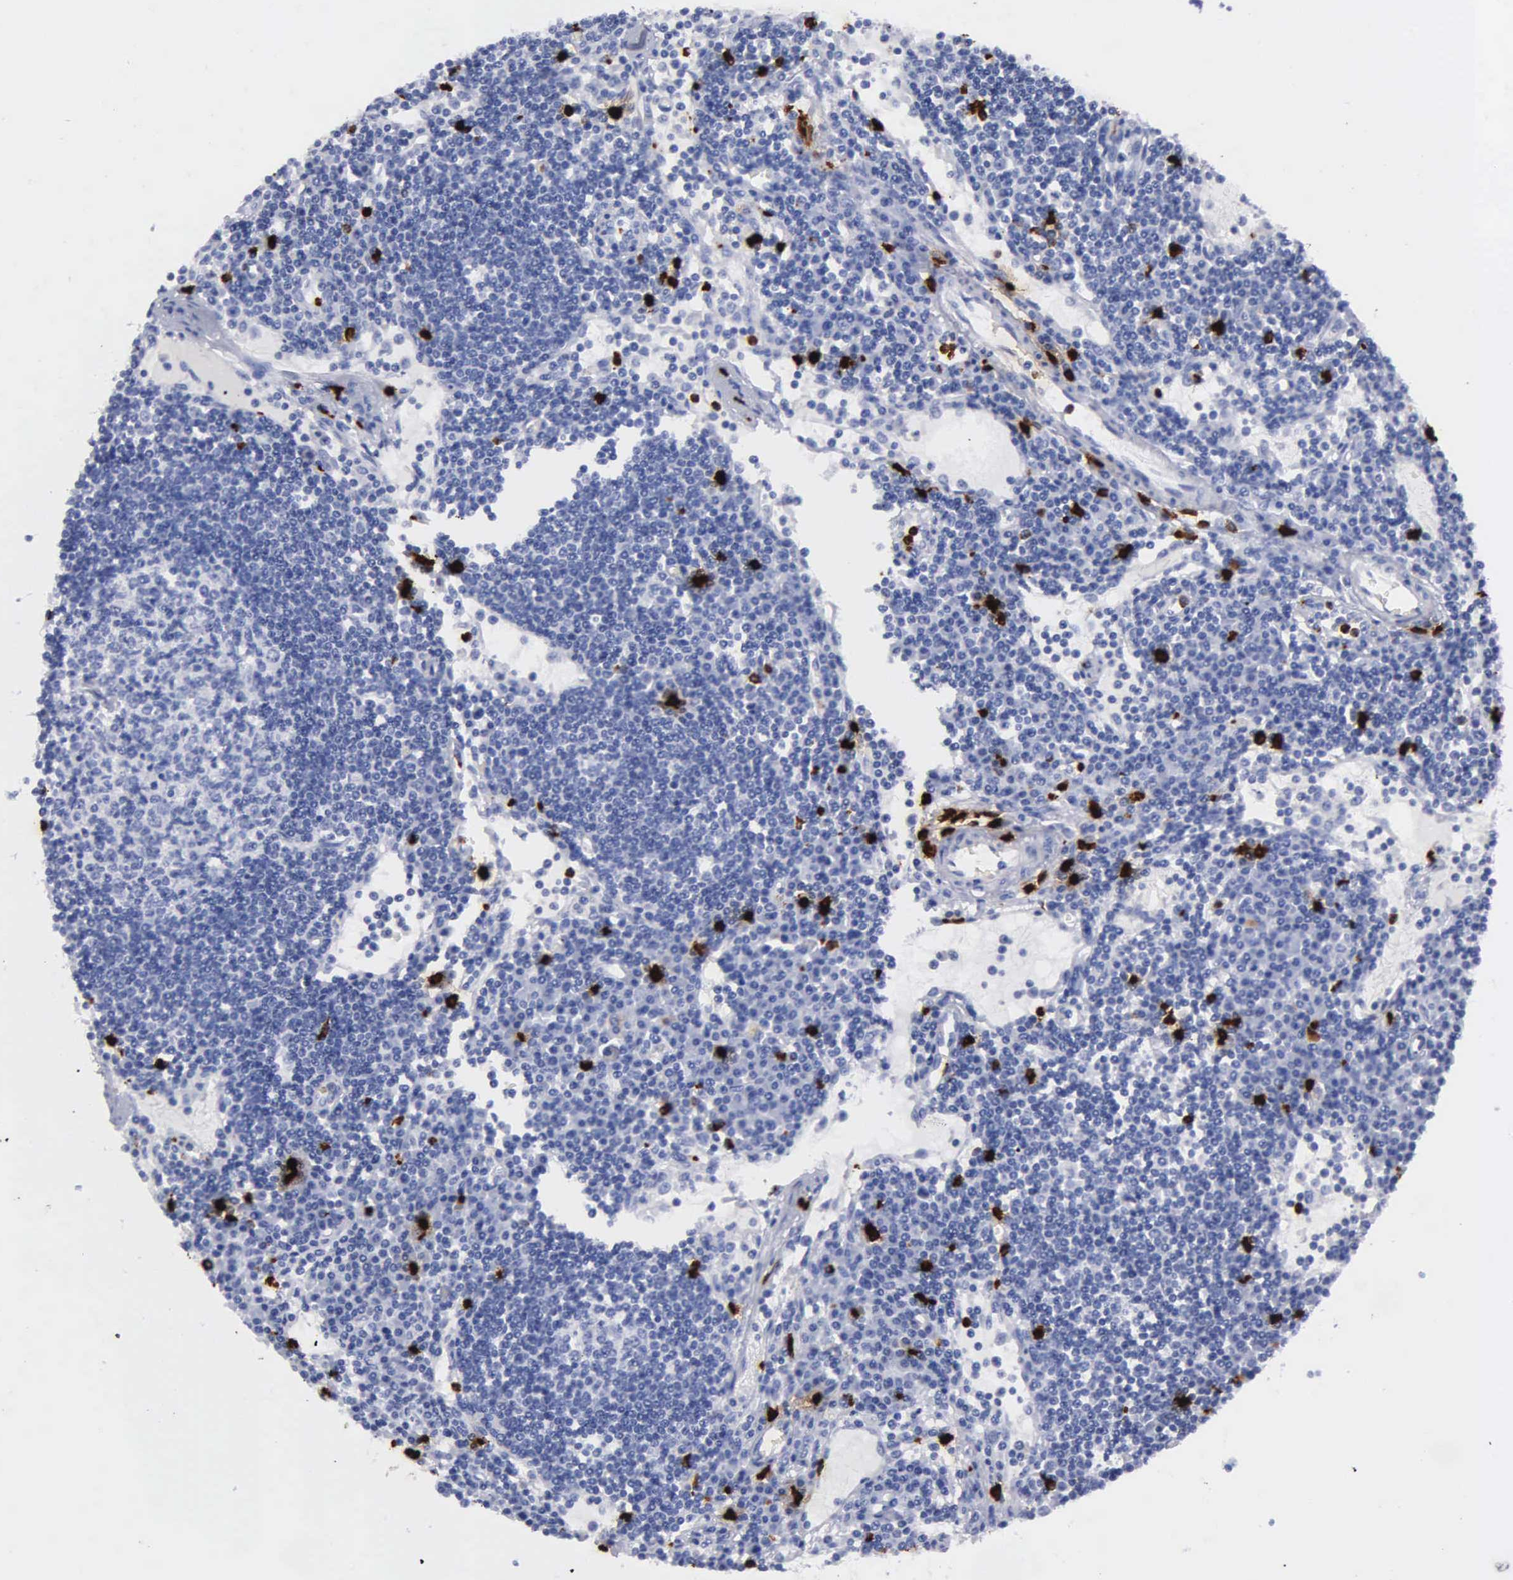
{"staining": {"intensity": "negative", "quantity": "none", "location": "none"}, "tissue": "lymph node", "cell_type": "Germinal center cells", "image_type": "normal", "snomed": [{"axis": "morphology", "description": "Normal tissue, NOS"}, {"axis": "topography", "description": "Lymph node"}], "caption": "Immunohistochemistry of normal lymph node exhibits no positivity in germinal center cells.", "gene": "CTSG", "patient": {"sex": "female", "age": 62}}